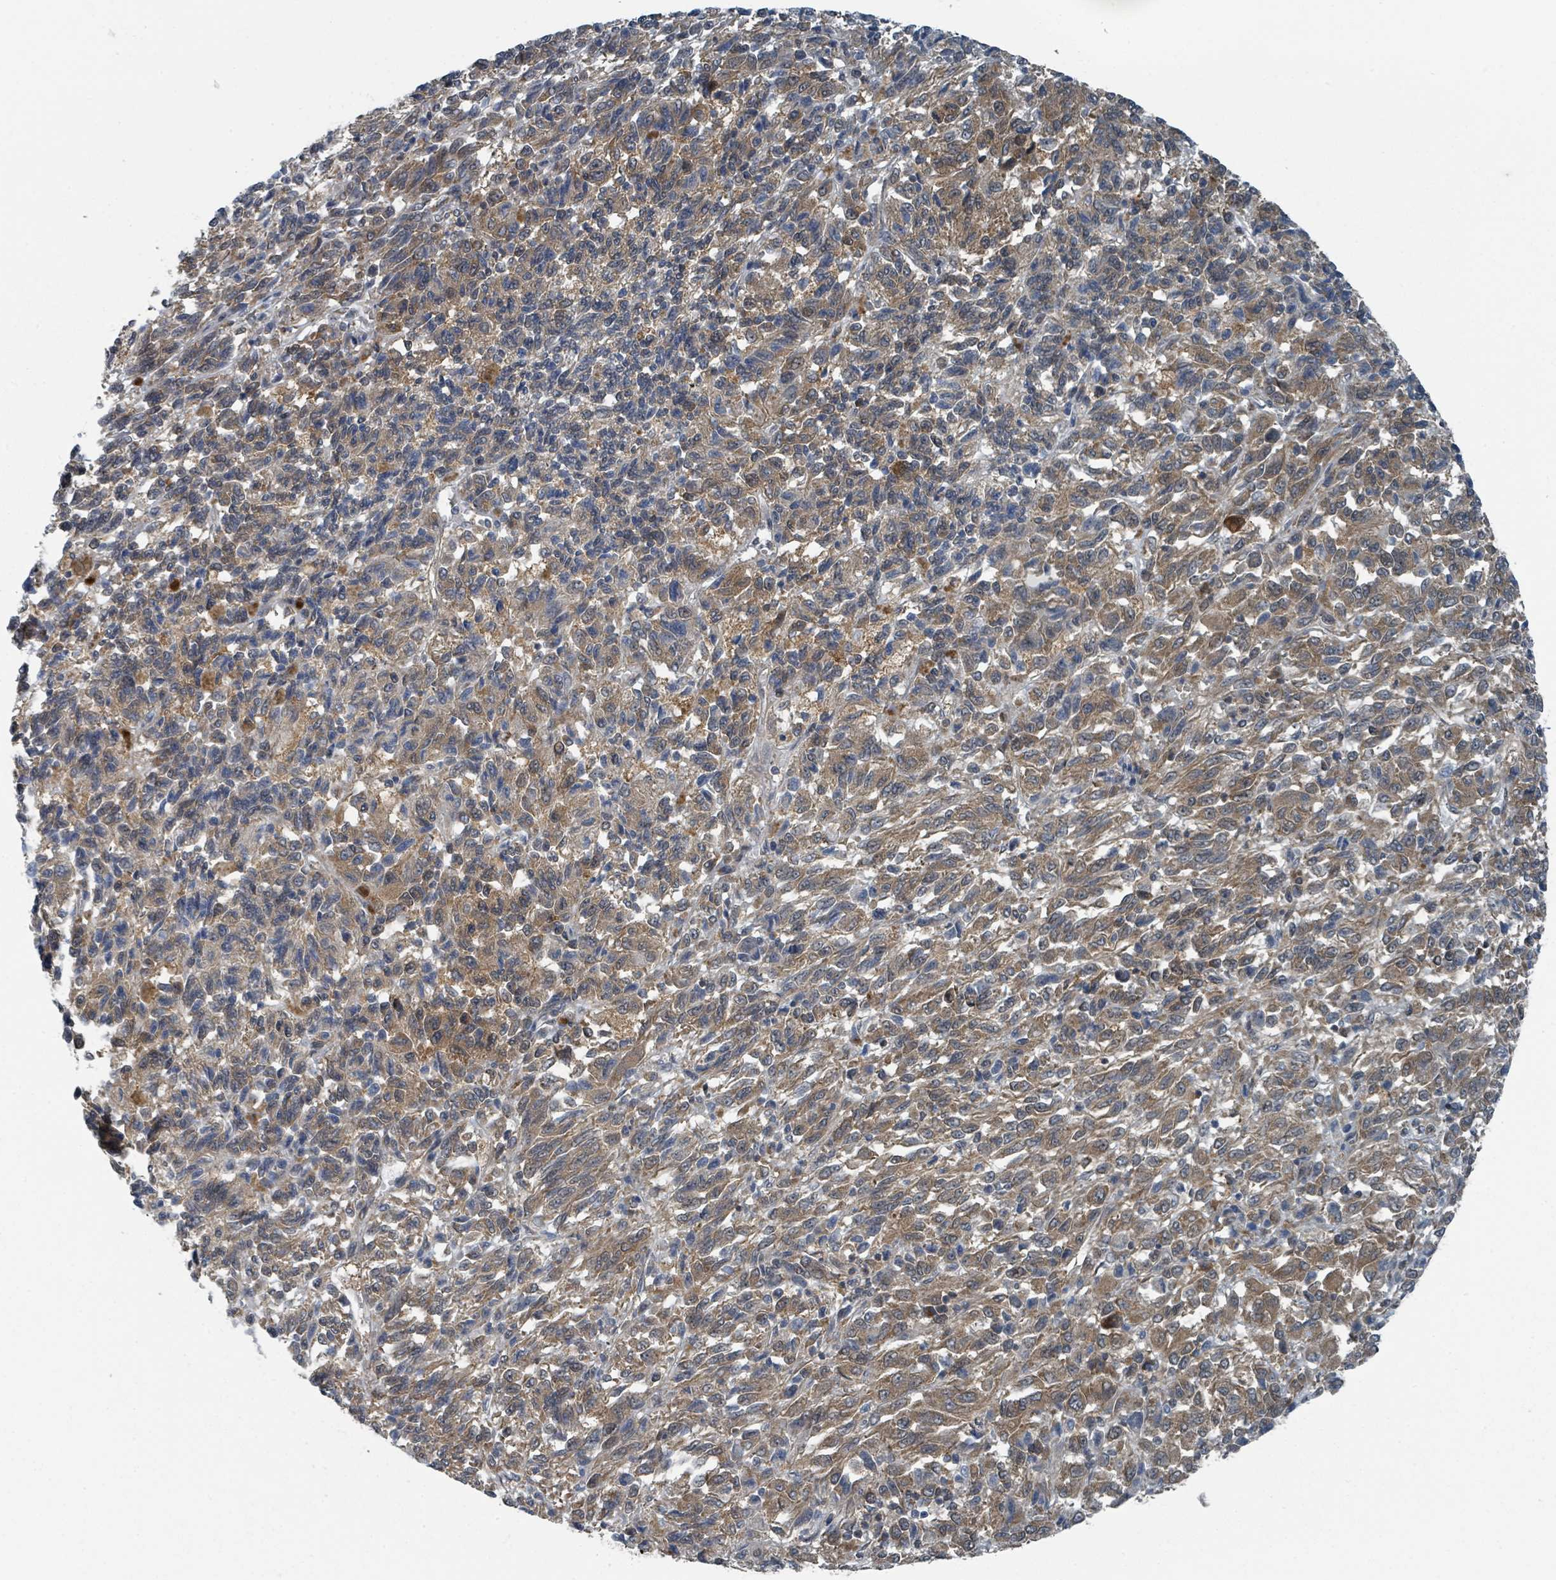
{"staining": {"intensity": "moderate", "quantity": "25%-75%", "location": "cytoplasmic/membranous,nuclear"}, "tissue": "melanoma", "cell_type": "Tumor cells", "image_type": "cancer", "snomed": [{"axis": "morphology", "description": "Malignant melanoma, Metastatic site"}, {"axis": "topography", "description": "Lung"}], "caption": "The photomicrograph shows staining of melanoma, revealing moderate cytoplasmic/membranous and nuclear protein expression (brown color) within tumor cells.", "gene": "GOLGA7", "patient": {"sex": "male", "age": 64}}